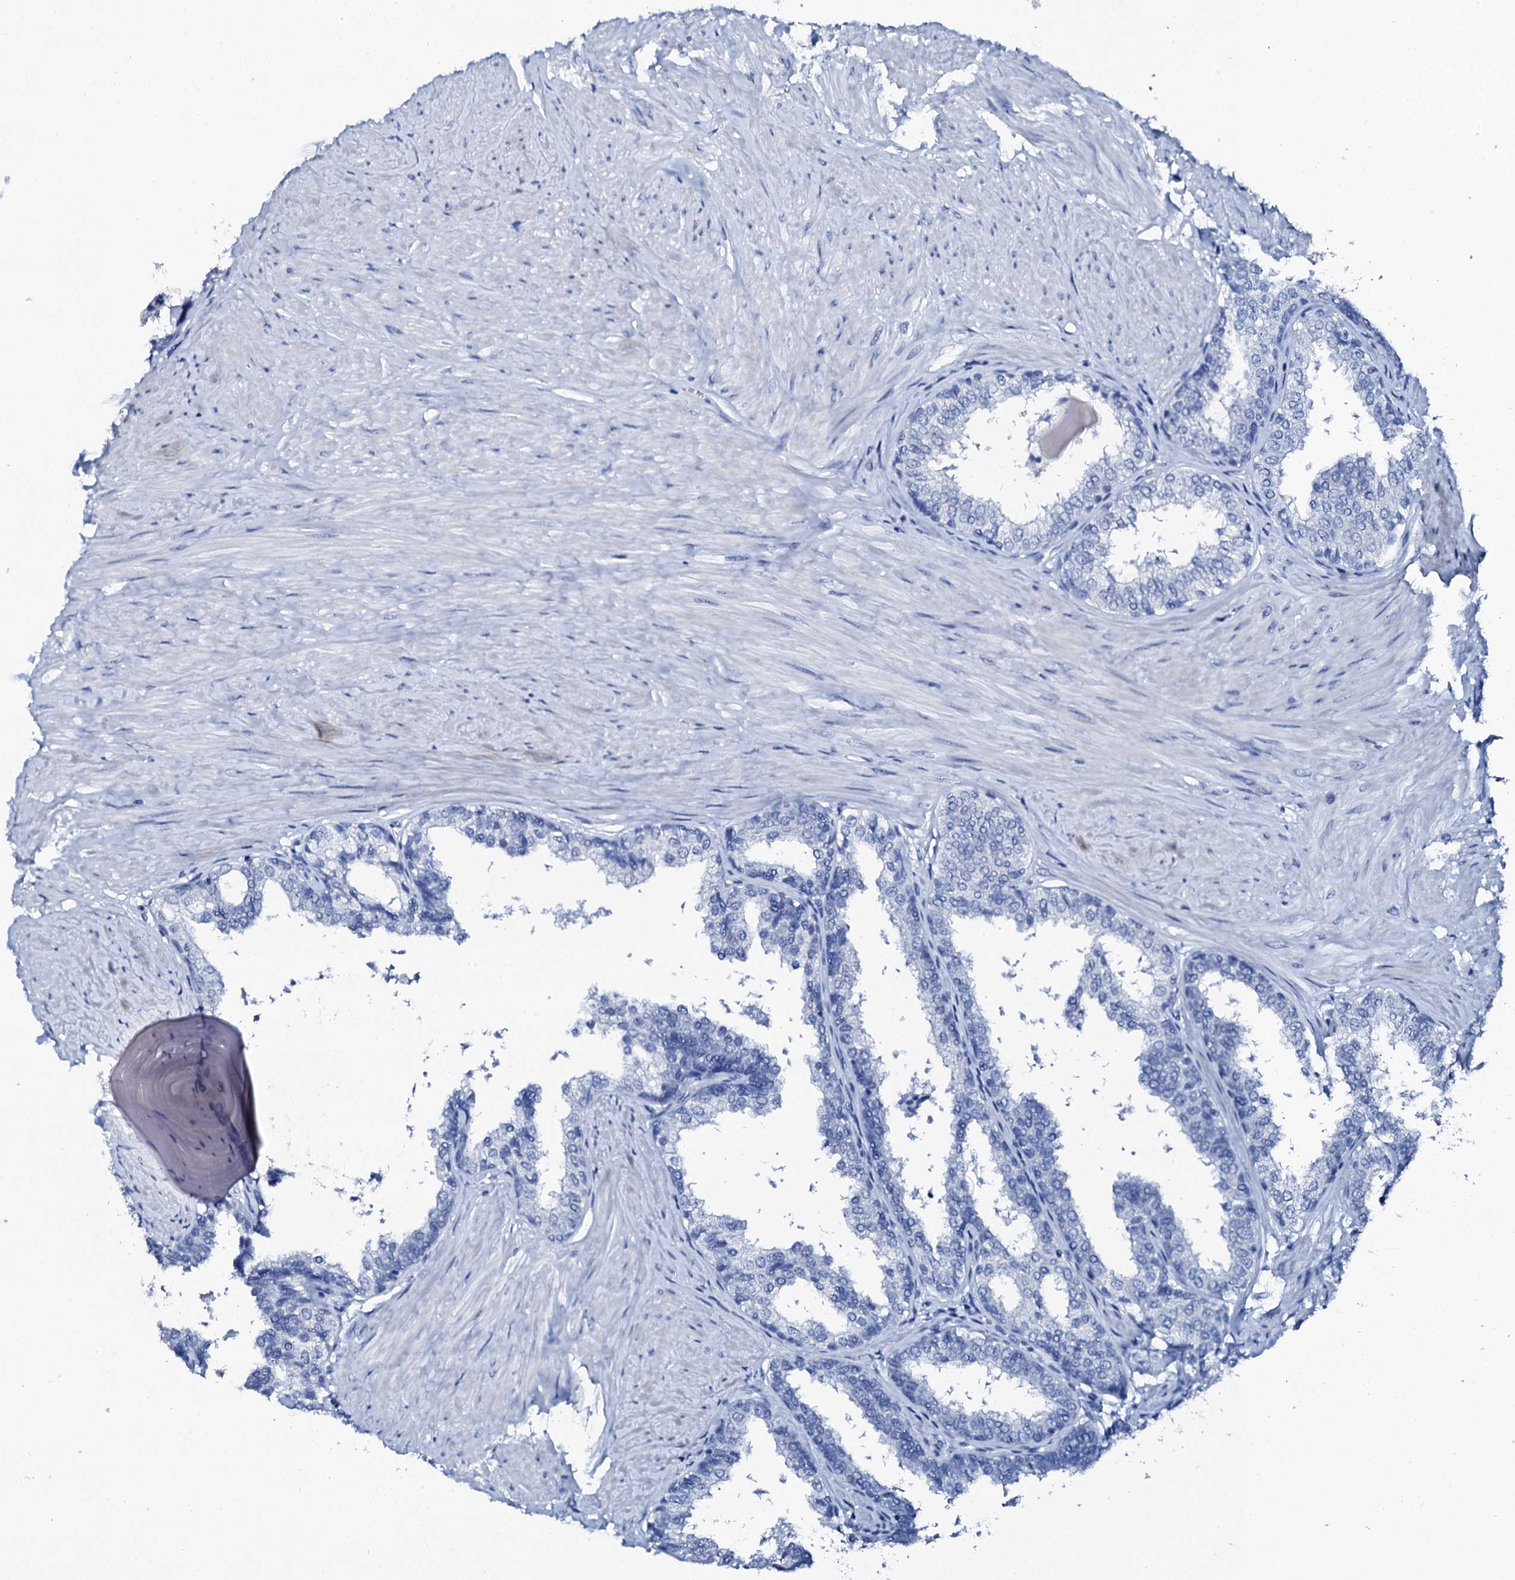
{"staining": {"intensity": "negative", "quantity": "none", "location": "none"}, "tissue": "prostate", "cell_type": "Glandular cells", "image_type": "normal", "snomed": [{"axis": "morphology", "description": "Normal tissue, NOS"}, {"axis": "topography", "description": "Prostate"}], "caption": "This is an immunohistochemistry (IHC) image of benign prostate. There is no positivity in glandular cells.", "gene": "PTH", "patient": {"sex": "male", "age": 48}}